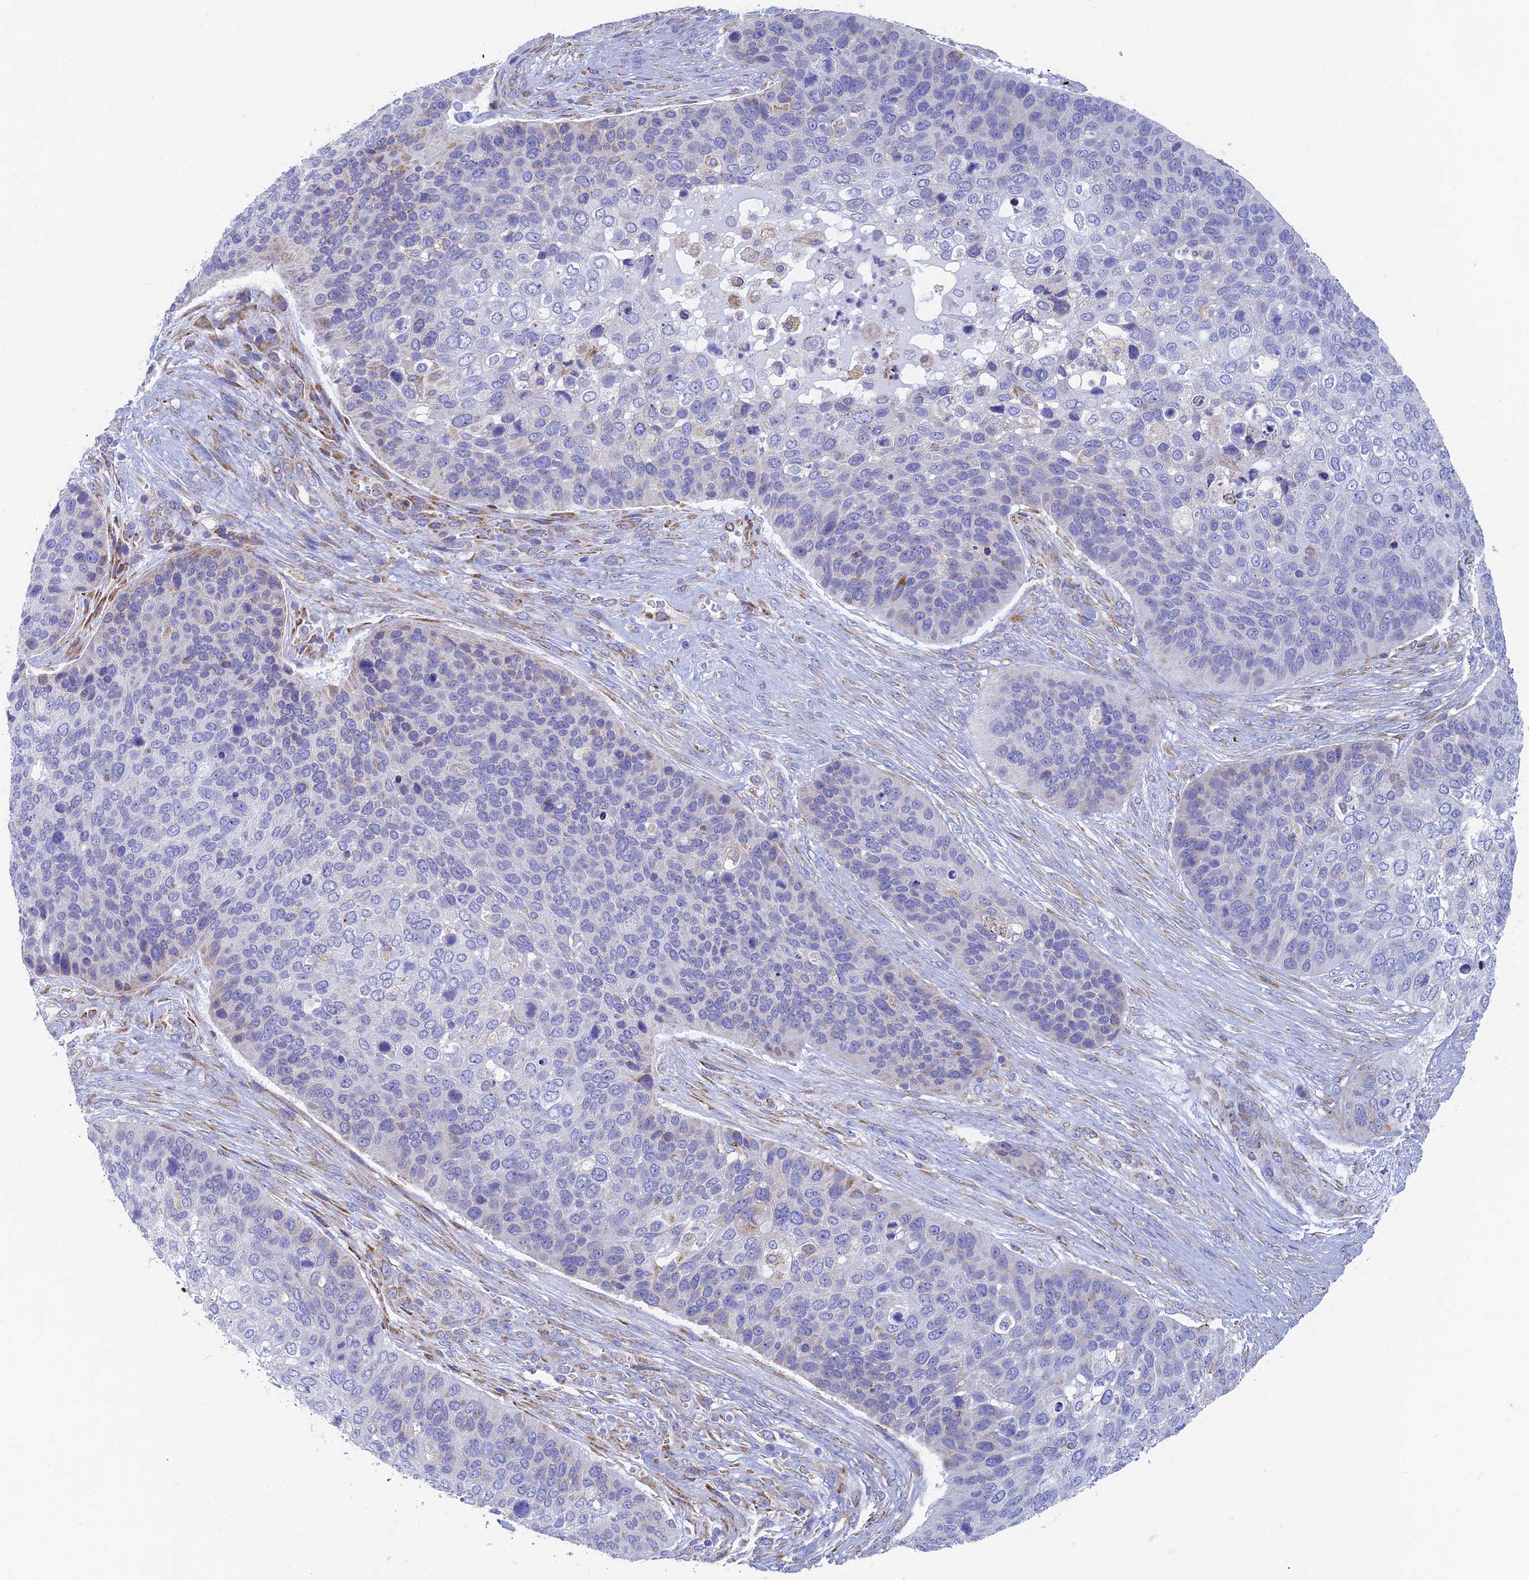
{"staining": {"intensity": "negative", "quantity": "none", "location": "none"}, "tissue": "skin cancer", "cell_type": "Tumor cells", "image_type": "cancer", "snomed": [{"axis": "morphology", "description": "Basal cell carcinoma"}, {"axis": "topography", "description": "Skin"}], "caption": "A high-resolution micrograph shows immunohistochemistry staining of skin cancer (basal cell carcinoma), which reveals no significant positivity in tumor cells.", "gene": "WDR35", "patient": {"sex": "female", "age": 74}}